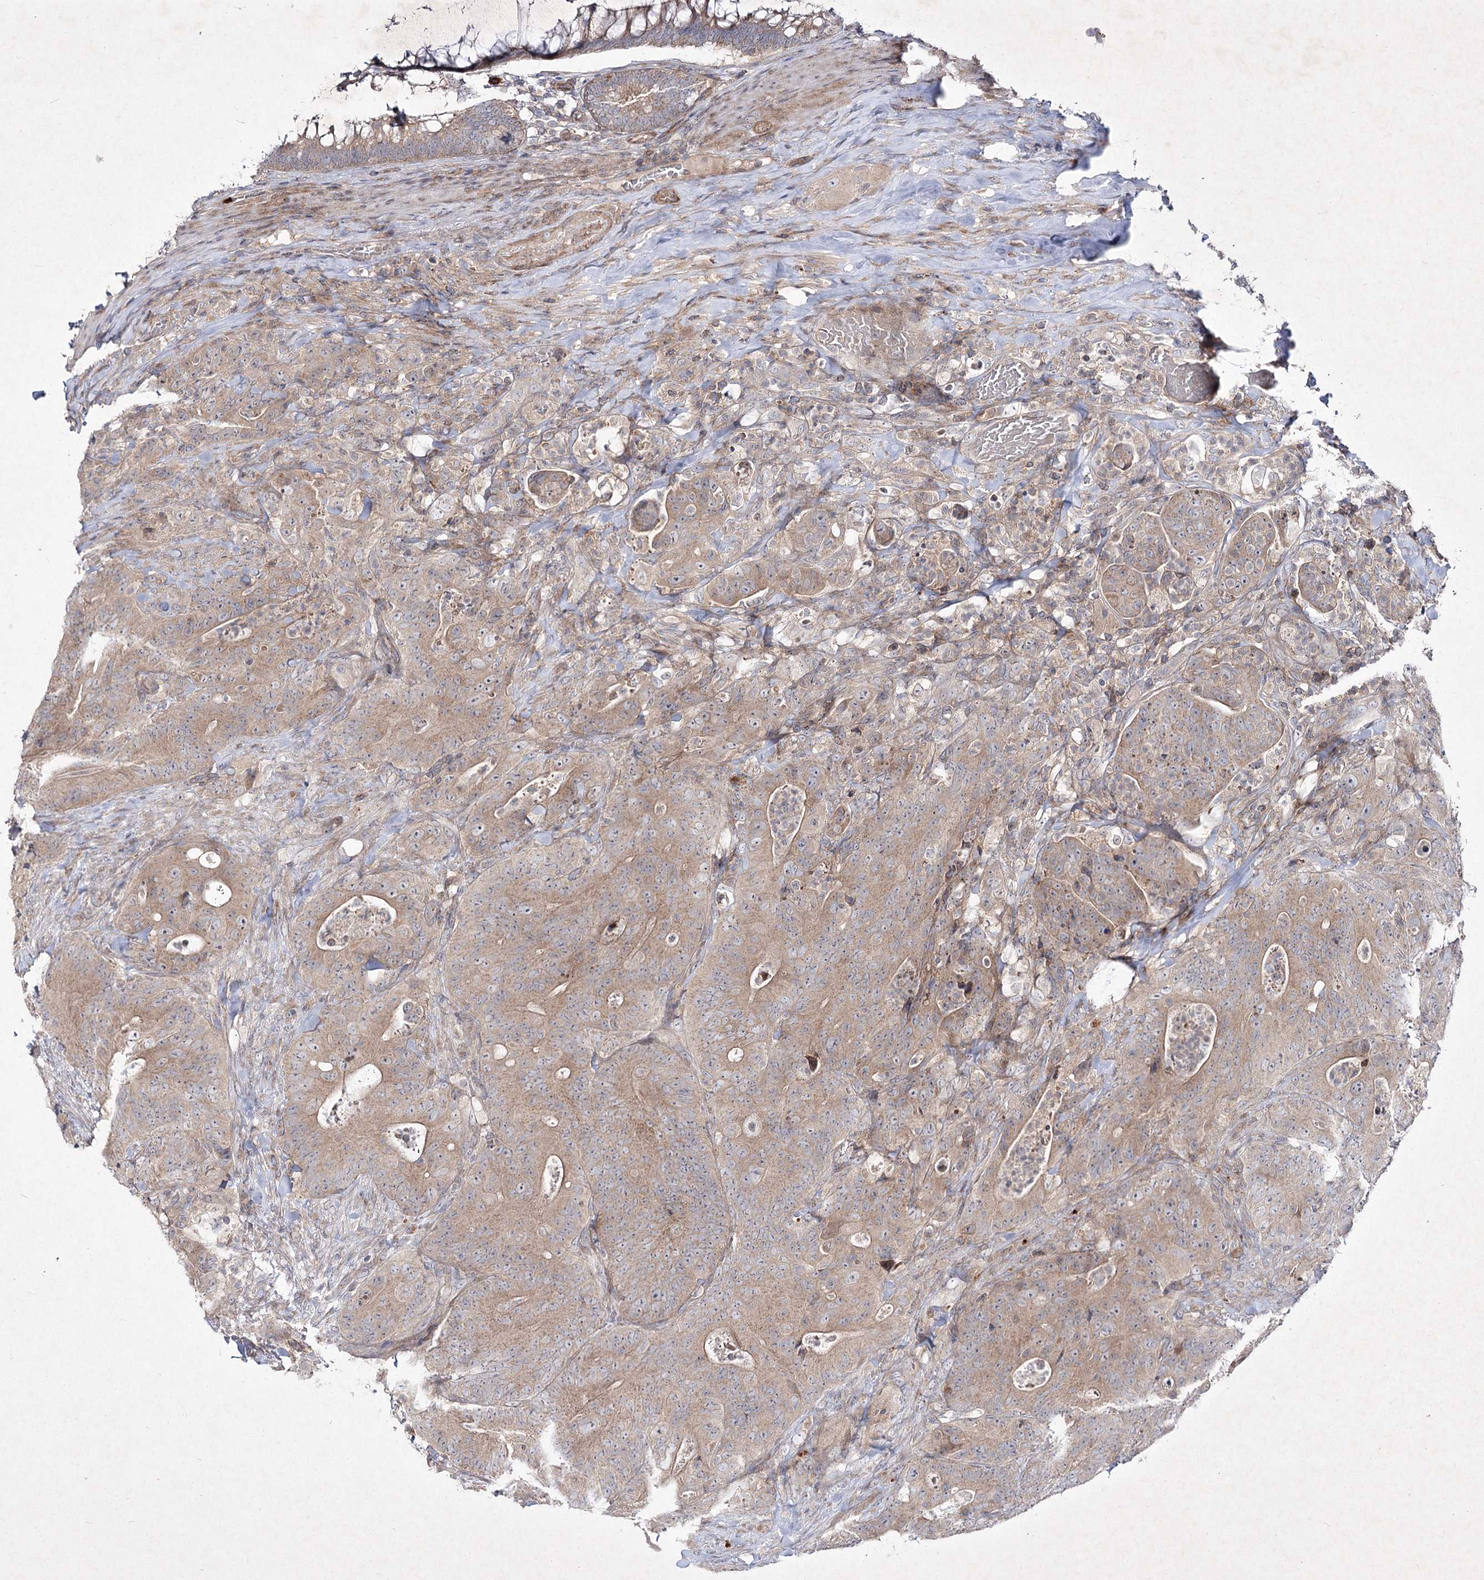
{"staining": {"intensity": "moderate", "quantity": ">75%", "location": "cytoplasmic/membranous"}, "tissue": "colorectal cancer", "cell_type": "Tumor cells", "image_type": "cancer", "snomed": [{"axis": "morphology", "description": "Normal tissue, NOS"}, {"axis": "topography", "description": "Colon"}], "caption": "Tumor cells exhibit medium levels of moderate cytoplasmic/membranous expression in approximately >75% of cells in human colorectal cancer.", "gene": "CIB2", "patient": {"sex": "female", "age": 82}}